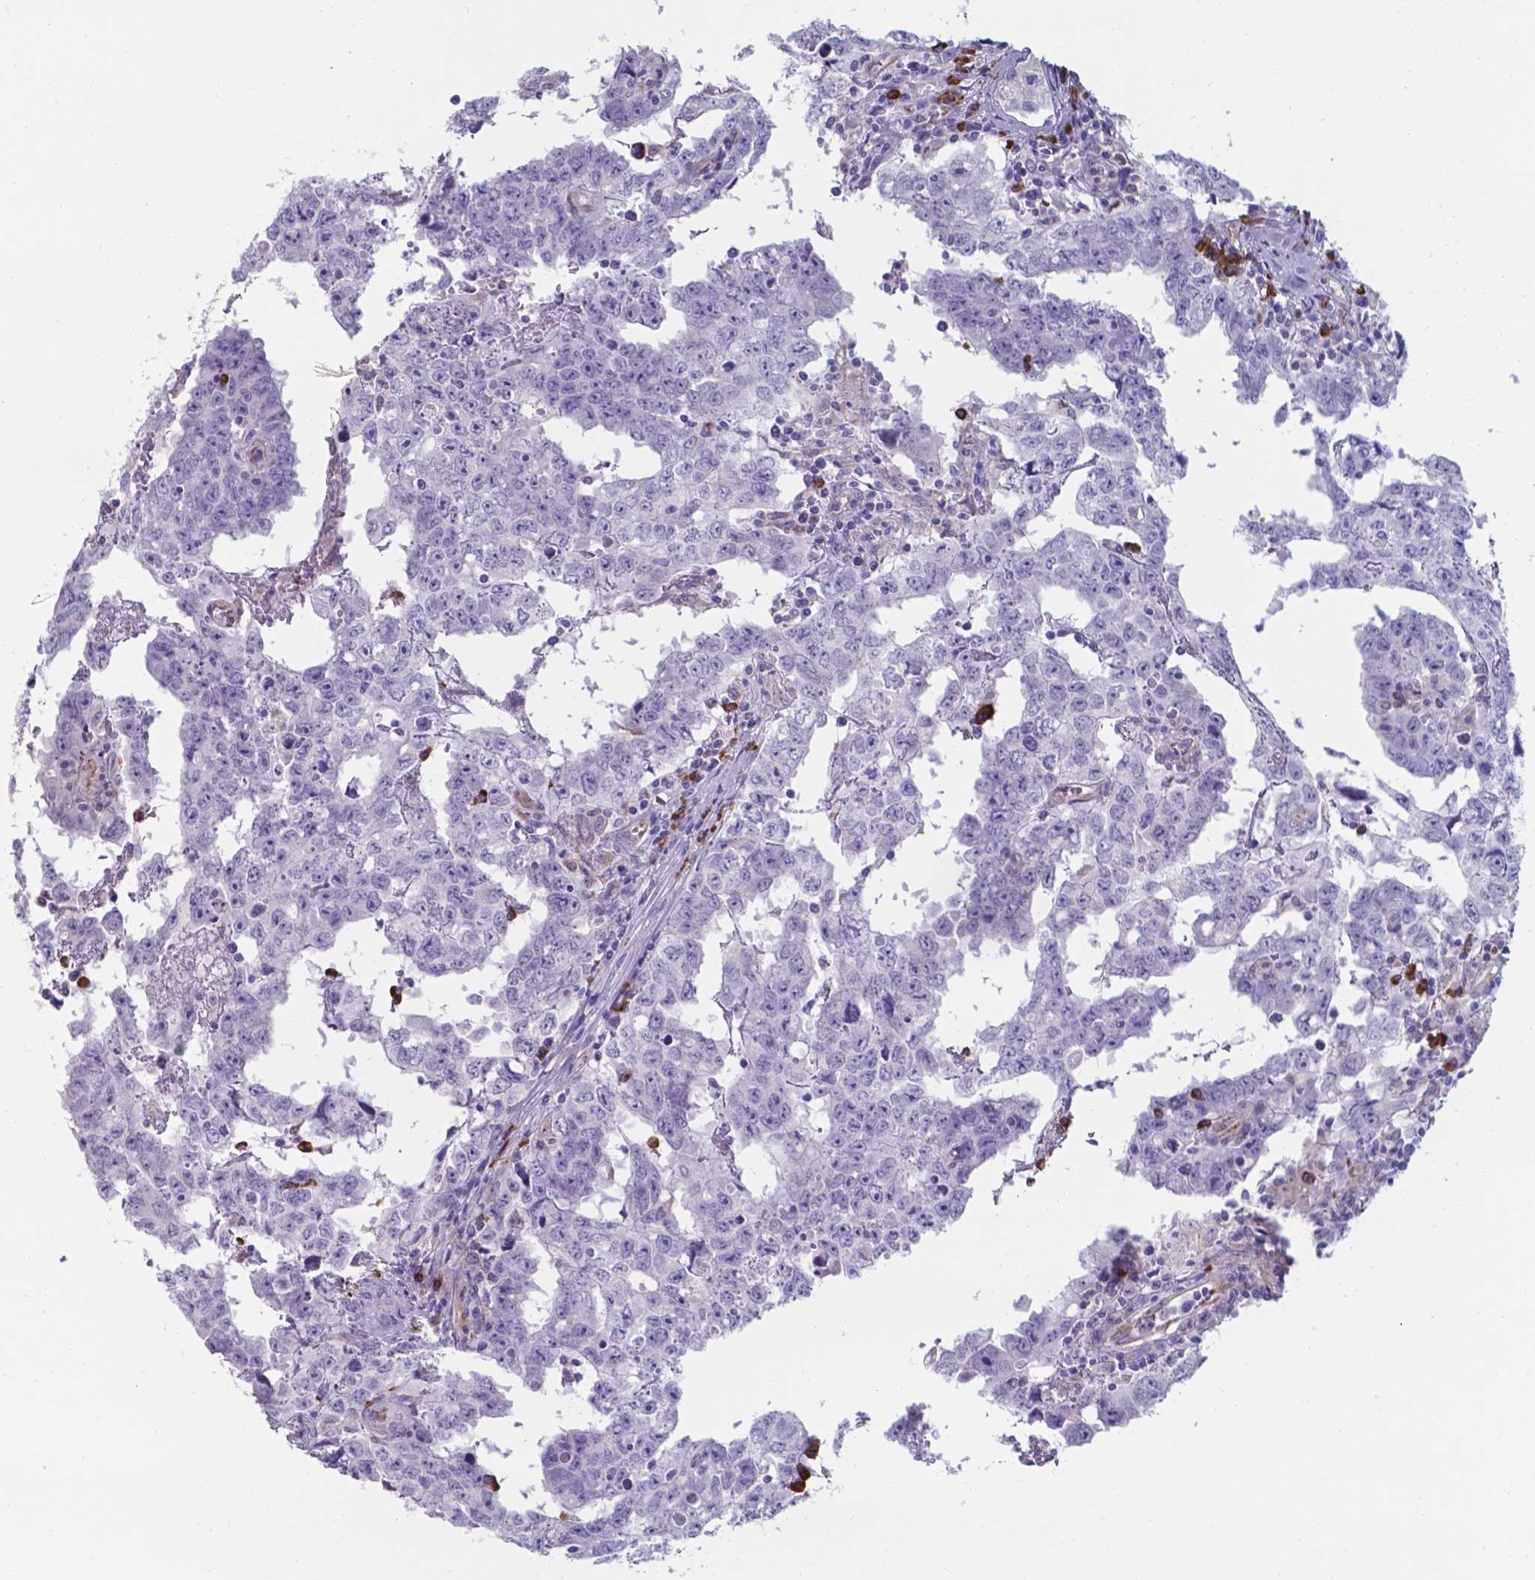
{"staining": {"intensity": "negative", "quantity": "none", "location": "none"}, "tissue": "testis cancer", "cell_type": "Tumor cells", "image_type": "cancer", "snomed": [{"axis": "morphology", "description": "Carcinoma, Embryonal, NOS"}, {"axis": "topography", "description": "Testis"}], "caption": "DAB immunohistochemical staining of human testis embryonal carcinoma exhibits no significant positivity in tumor cells. (Brightfield microscopy of DAB IHC at high magnification).", "gene": "UBE2J1", "patient": {"sex": "male", "age": 22}}